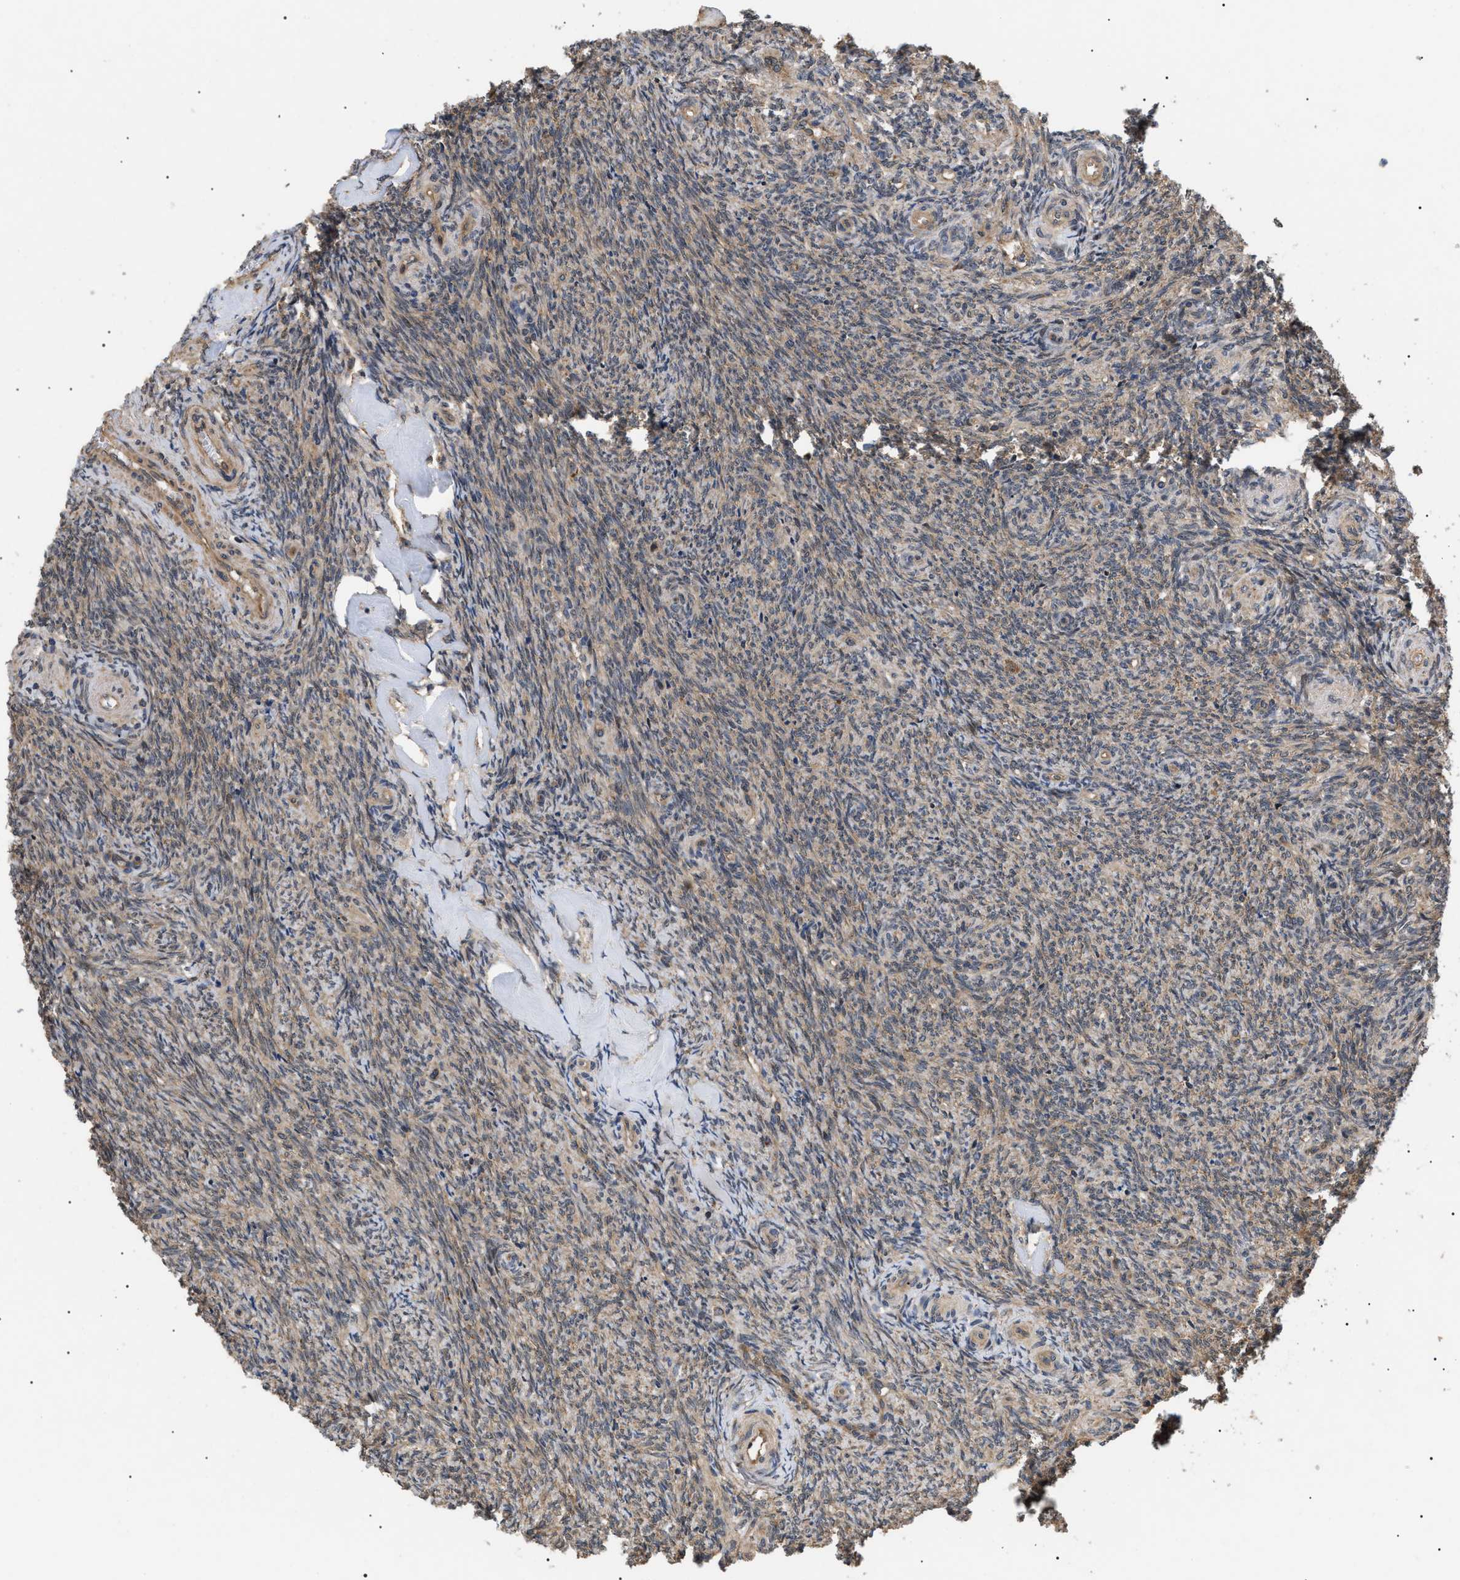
{"staining": {"intensity": "moderate", "quantity": ">75%", "location": "cytoplasmic/membranous"}, "tissue": "ovary", "cell_type": "Follicle cells", "image_type": "normal", "snomed": [{"axis": "morphology", "description": "Normal tissue, NOS"}, {"axis": "topography", "description": "Ovary"}], "caption": "Immunohistochemistry (IHC) (DAB (3,3'-diaminobenzidine)) staining of benign ovary demonstrates moderate cytoplasmic/membranous protein expression in approximately >75% of follicle cells.", "gene": "ASTL", "patient": {"sex": "female", "age": 41}}